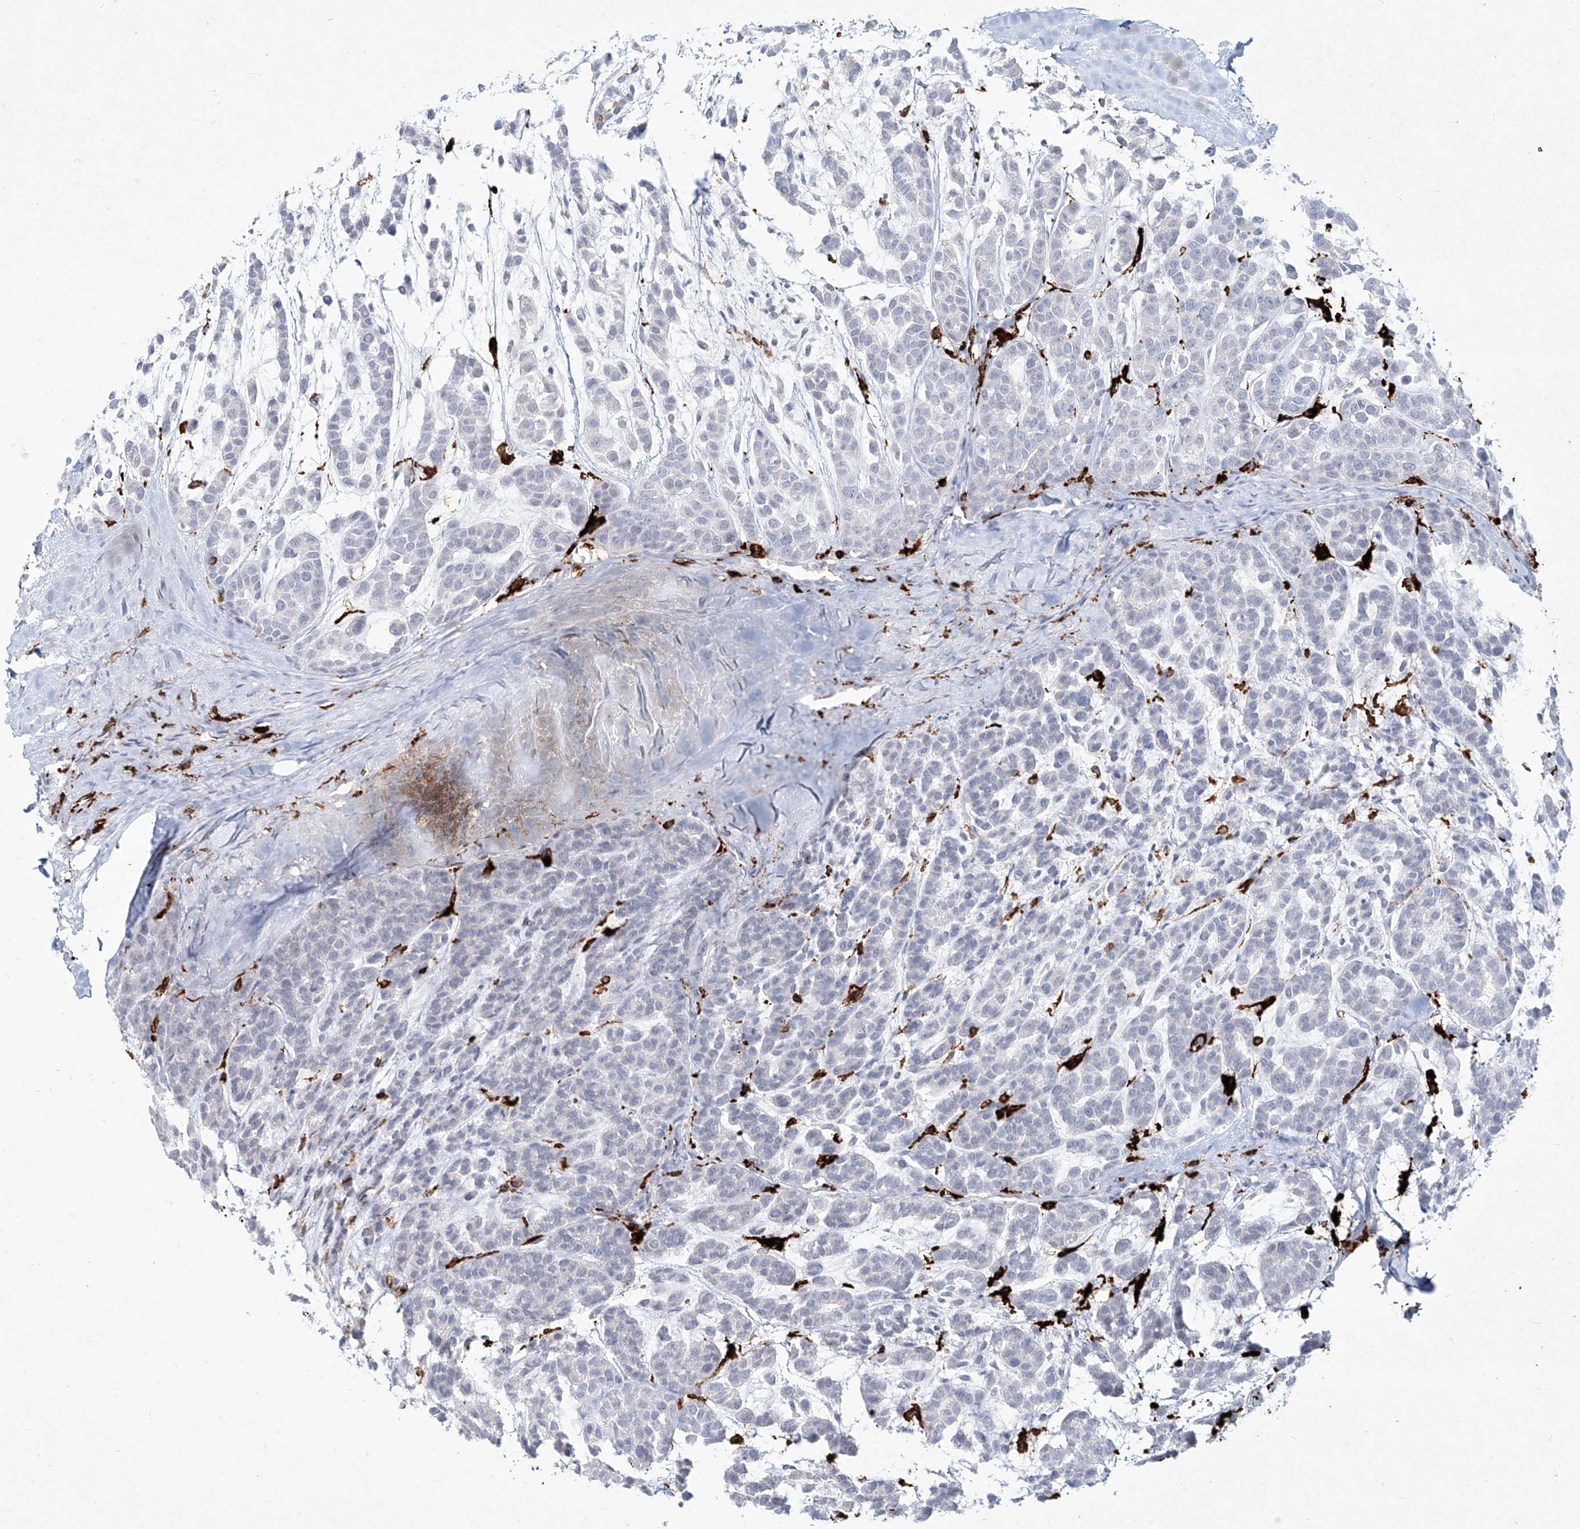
{"staining": {"intensity": "negative", "quantity": "none", "location": "none"}, "tissue": "head and neck cancer", "cell_type": "Tumor cells", "image_type": "cancer", "snomed": [{"axis": "morphology", "description": "Adenocarcinoma, NOS"}, {"axis": "morphology", "description": "Adenoma, NOS"}, {"axis": "topography", "description": "Head-Neck"}], "caption": "This is a photomicrograph of immunohistochemistry staining of head and neck adenocarcinoma, which shows no positivity in tumor cells.", "gene": "CD209", "patient": {"sex": "female", "age": 55}}